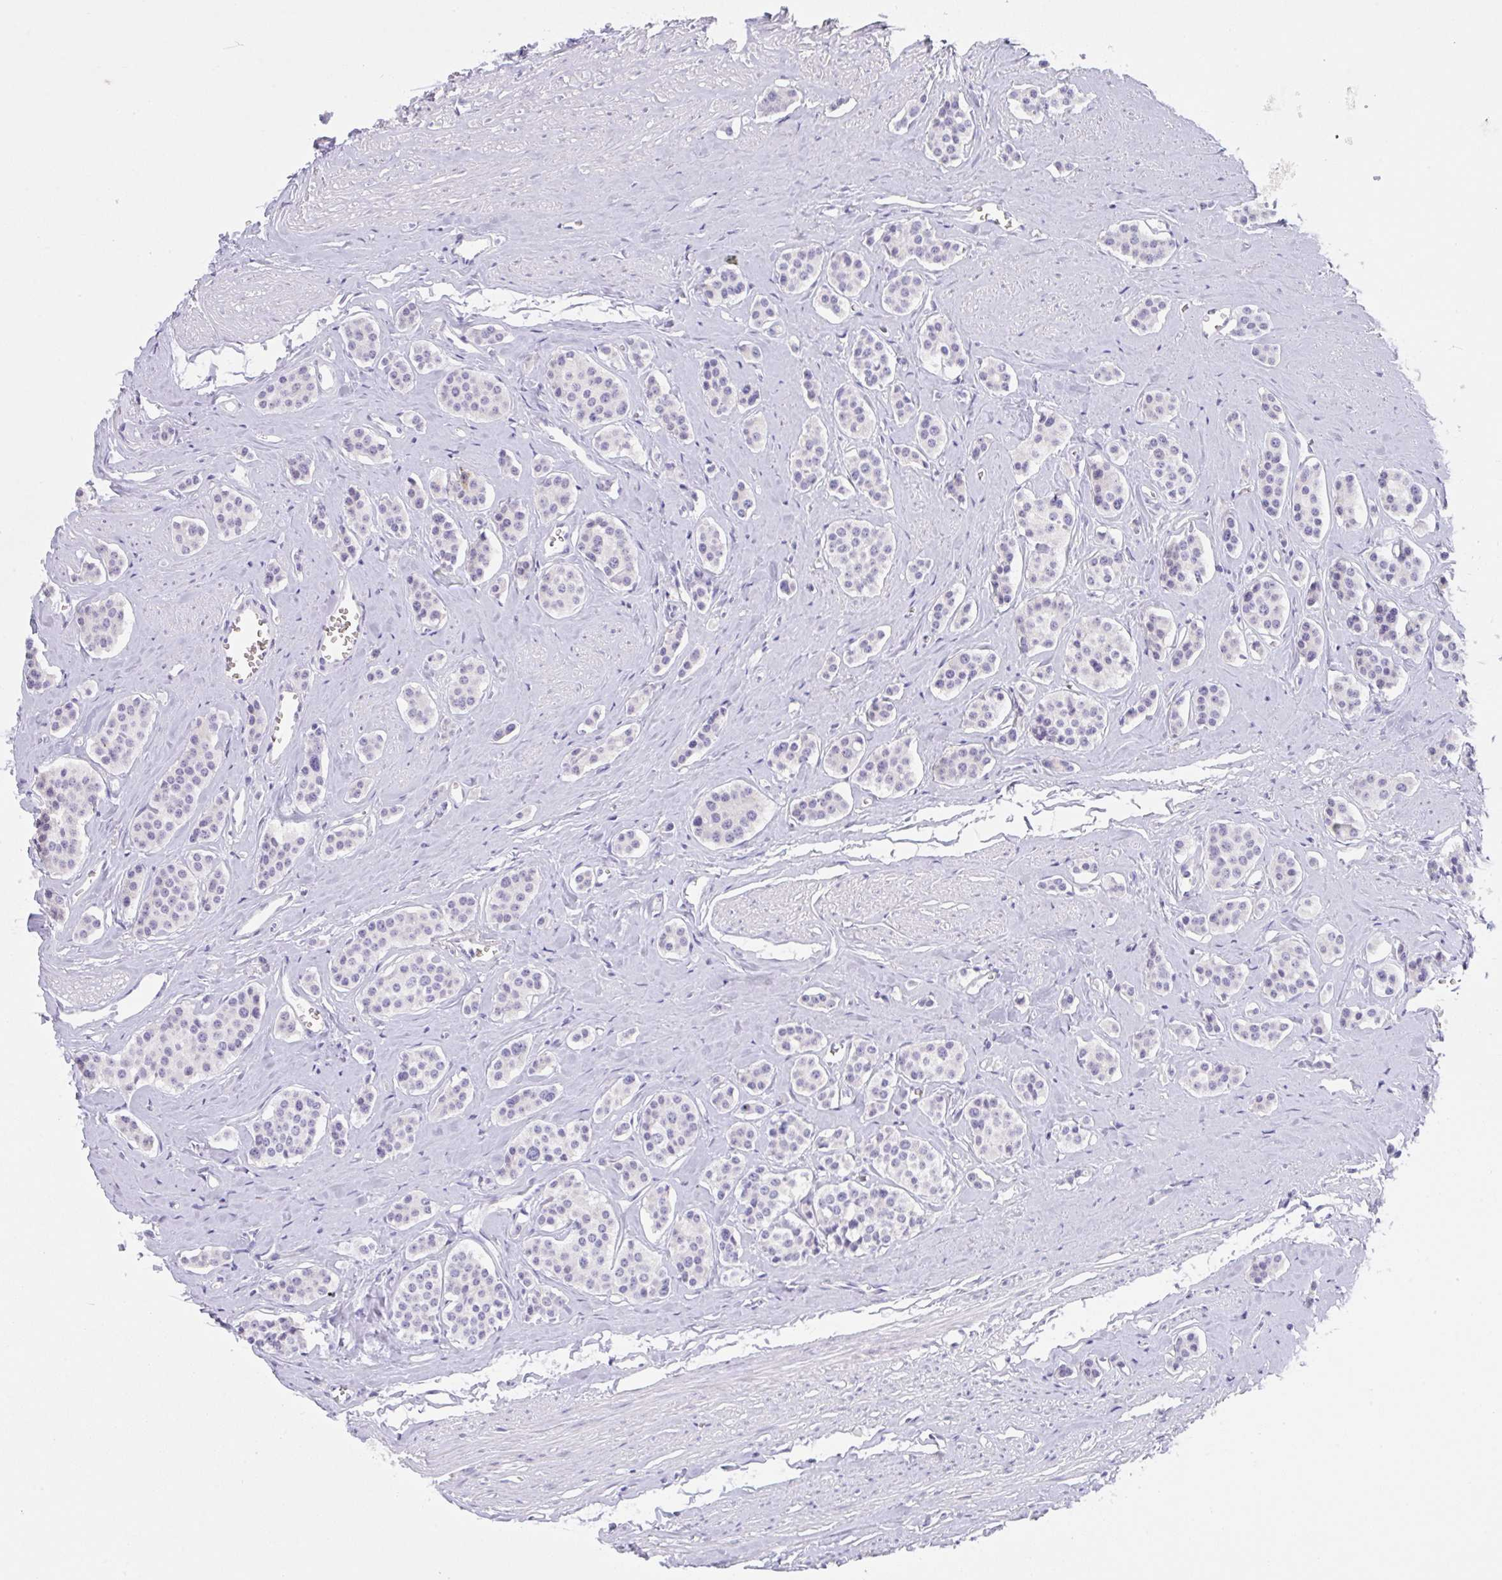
{"staining": {"intensity": "negative", "quantity": "none", "location": "none"}, "tissue": "carcinoid", "cell_type": "Tumor cells", "image_type": "cancer", "snomed": [{"axis": "morphology", "description": "Carcinoid, malignant, NOS"}, {"axis": "topography", "description": "Small intestine"}], "caption": "An image of human carcinoid (malignant) is negative for staining in tumor cells. (DAB (3,3'-diaminobenzidine) immunohistochemistry, high magnification).", "gene": "TRAF4", "patient": {"sex": "male", "age": 60}}